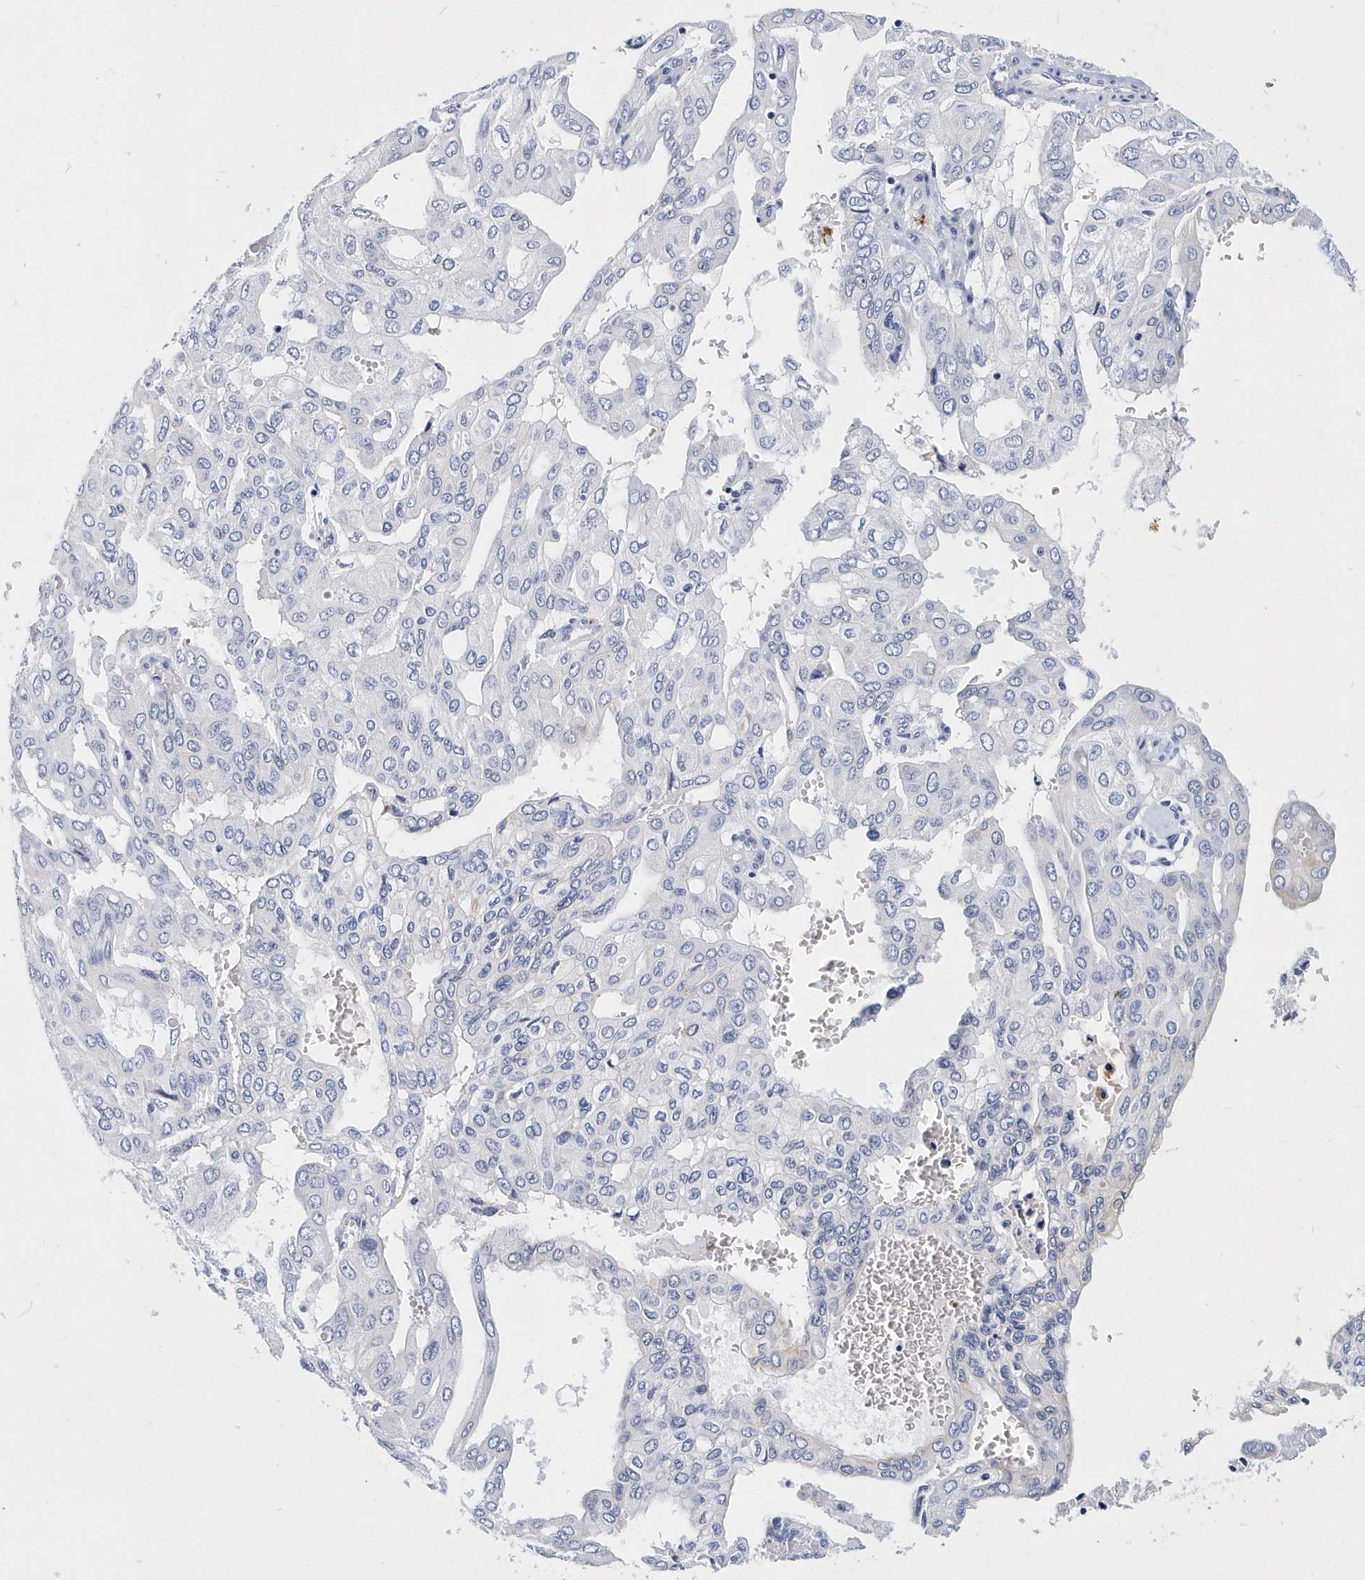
{"staining": {"intensity": "negative", "quantity": "none", "location": "none"}, "tissue": "pancreatic cancer", "cell_type": "Tumor cells", "image_type": "cancer", "snomed": [{"axis": "morphology", "description": "Adenocarcinoma, NOS"}, {"axis": "topography", "description": "Pancreas"}], "caption": "Micrograph shows no protein positivity in tumor cells of pancreatic adenocarcinoma tissue.", "gene": "ITGA2B", "patient": {"sex": "male", "age": 51}}